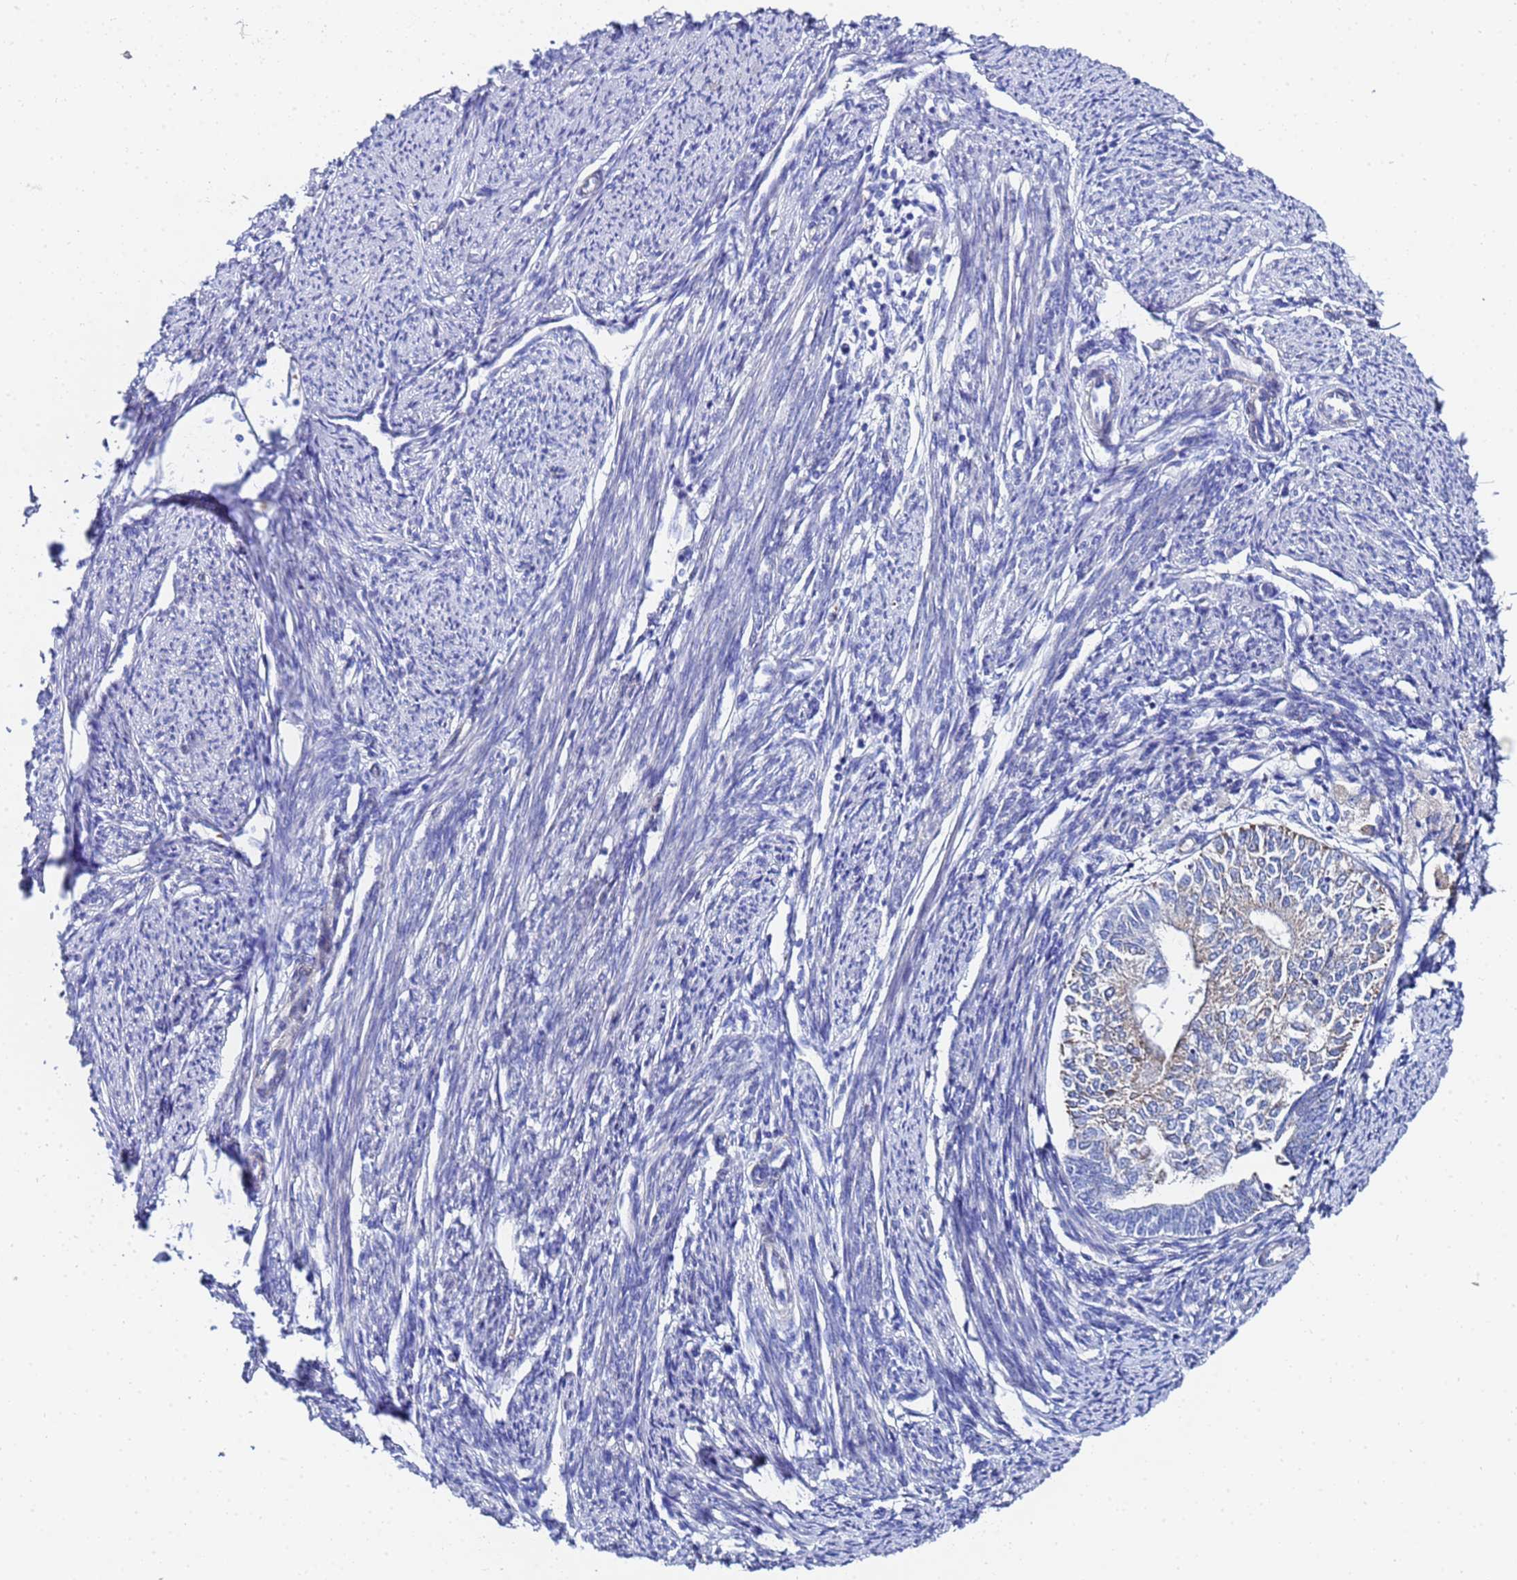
{"staining": {"intensity": "negative", "quantity": "none", "location": "none"}, "tissue": "smooth muscle", "cell_type": "Smooth muscle cells", "image_type": "normal", "snomed": [{"axis": "morphology", "description": "Normal tissue, NOS"}, {"axis": "topography", "description": "Smooth muscle"}, {"axis": "topography", "description": "Uterus"}], "caption": "This photomicrograph is of benign smooth muscle stained with IHC to label a protein in brown with the nuclei are counter-stained blue. There is no positivity in smooth muscle cells.", "gene": "ZNF26", "patient": {"sex": "female", "age": 59}}